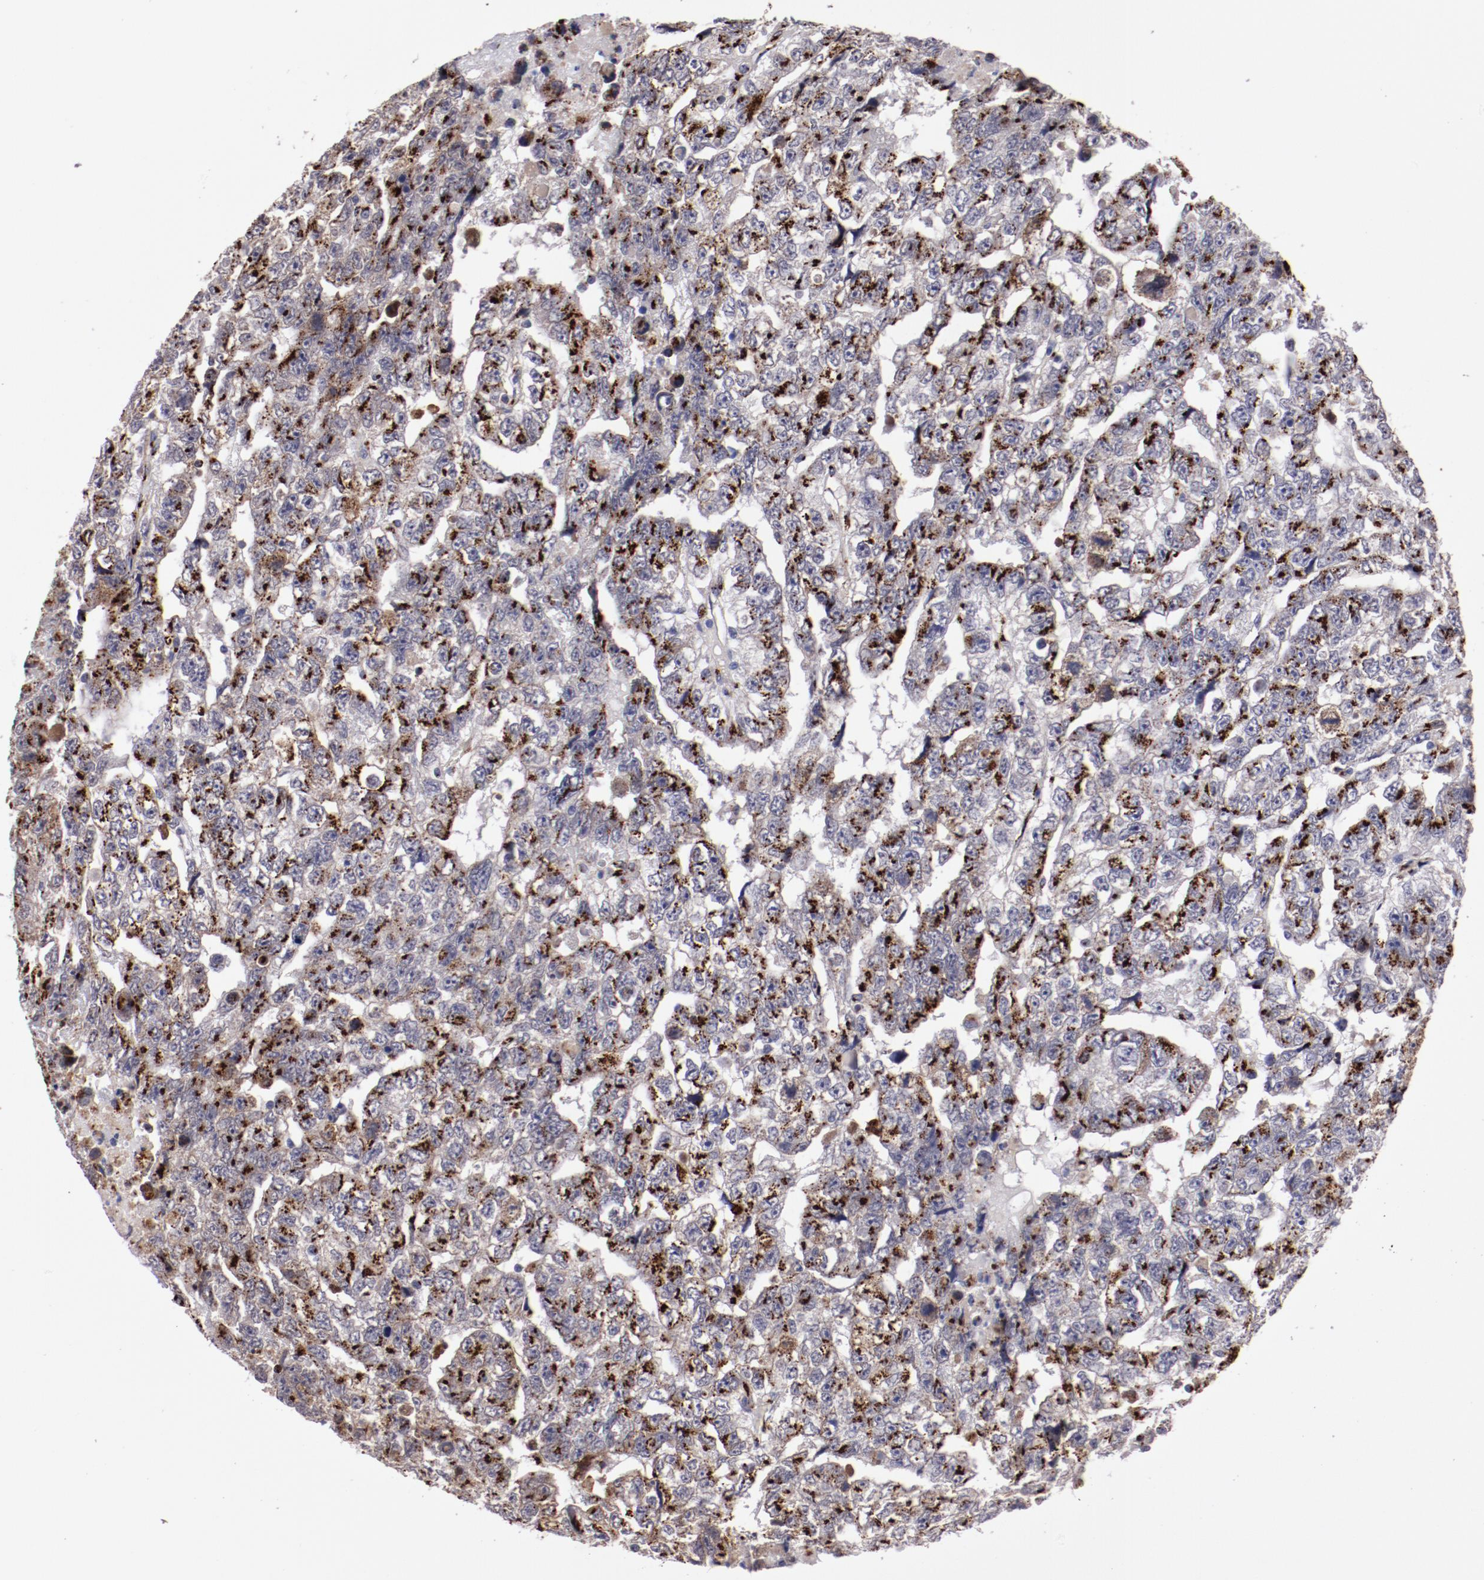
{"staining": {"intensity": "strong", "quantity": ">75%", "location": "cytoplasmic/membranous"}, "tissue": "testis cancer", "cell_type": "Tumor cells", "image_type": "cancer", "snomed": [{"axis": "morphology", "description": "Carcinoma, Embryonal, NOS"}, {"axis": "topography", "description": "Testis"}], "caption": "Immunohistochemical staining of human testis cancer exhibits high levels of strong cytoplasmic/membranous protein expression in approximately >75% of tumor cells.", "gene": "GOLIM4", "patient": {"sex": "male", "age": 36}}